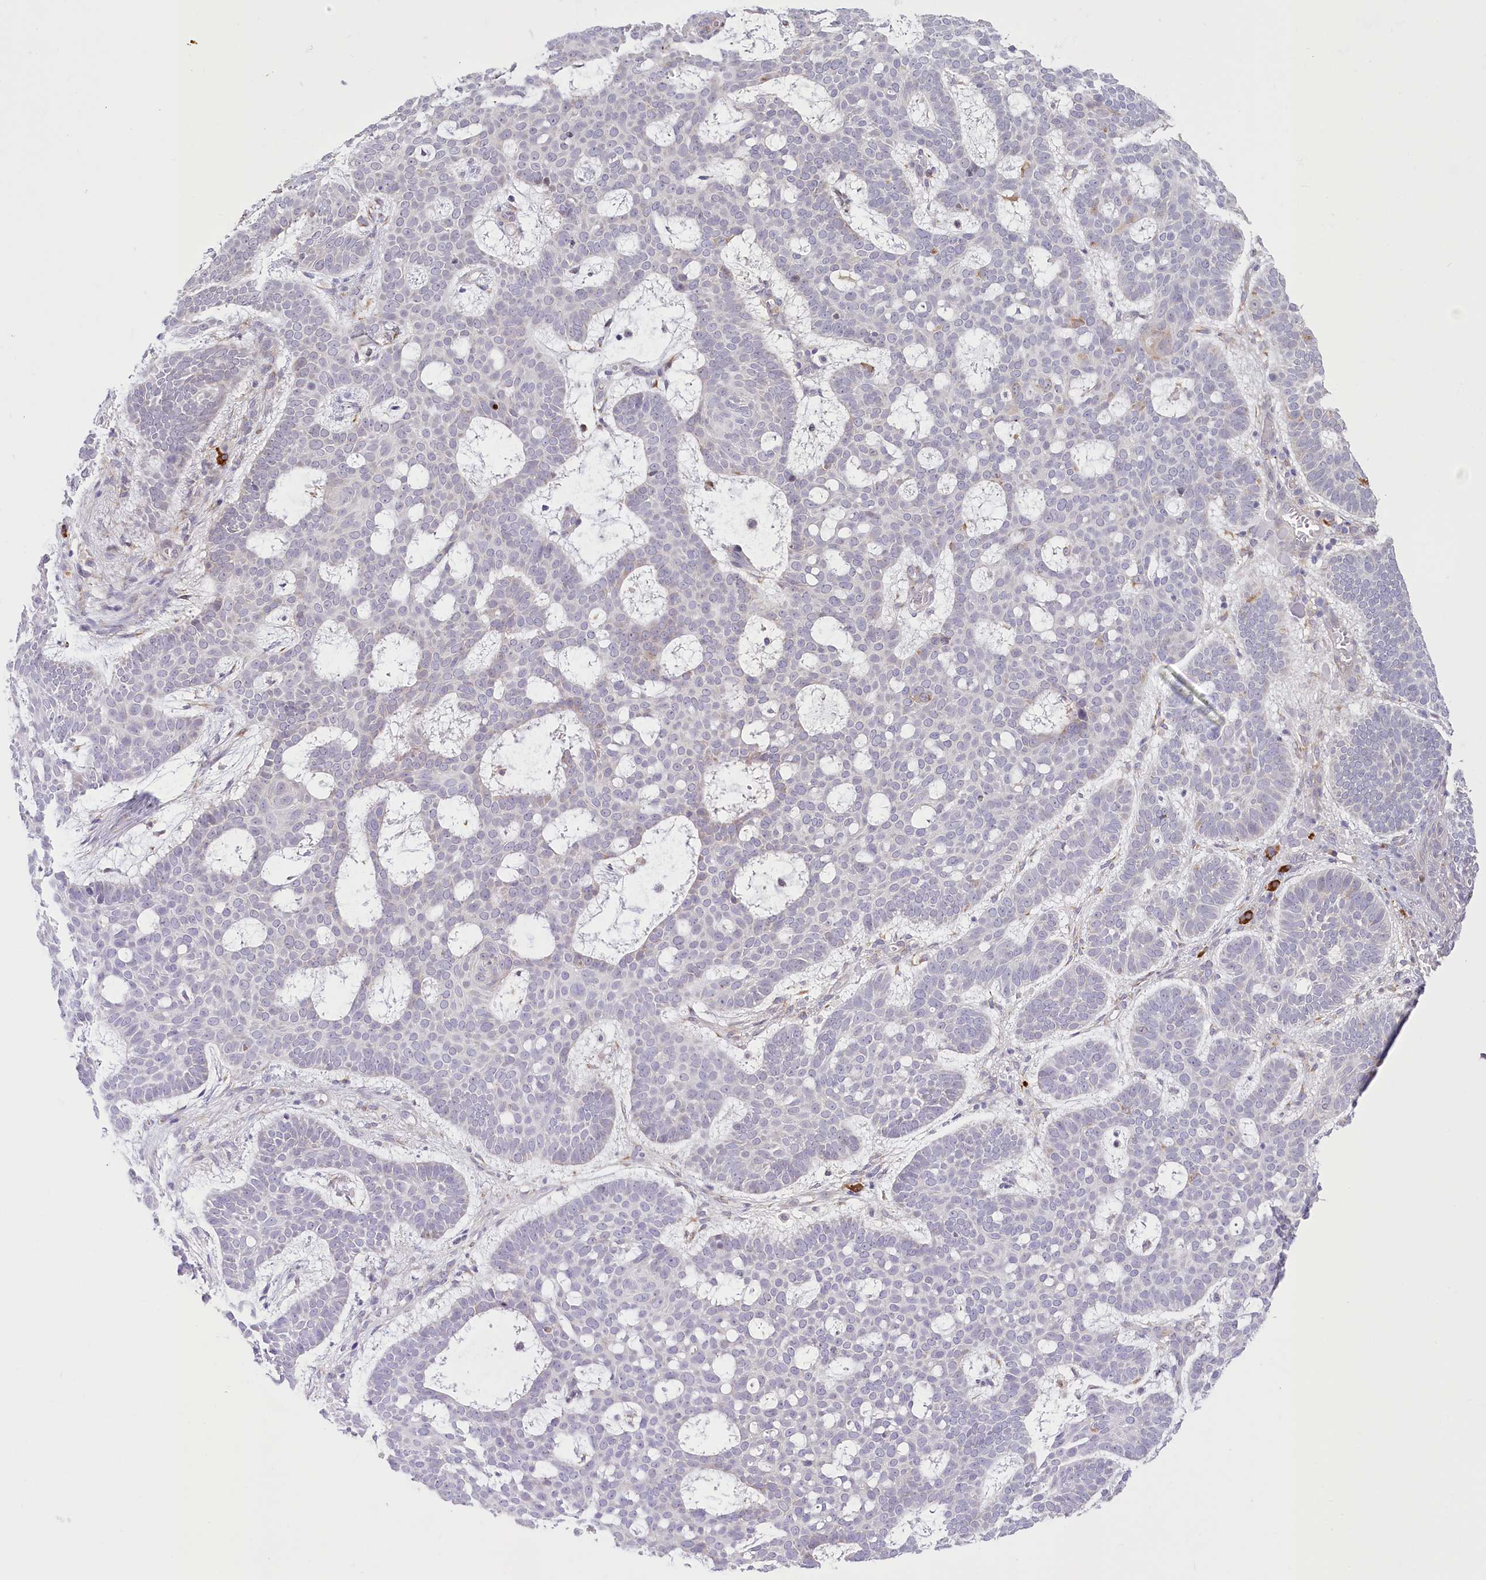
{"staining": {"intensity": "negative", "quantity": "none", "location": "none"}, "tissue": "skin cancer", "cell_type": "Tumor cells", "image_type": "cancer", "snomed": [{"axis": "morphology", "description": "Basal cell carcinoma"}, {"axis": "topography", "description": "Skin"}], "caption": "Tumor cells show no significant staining in basal cell carcinoma (skin).", "gene": "NCKAP5", "patient": {"sex": "male", "age": 85}}